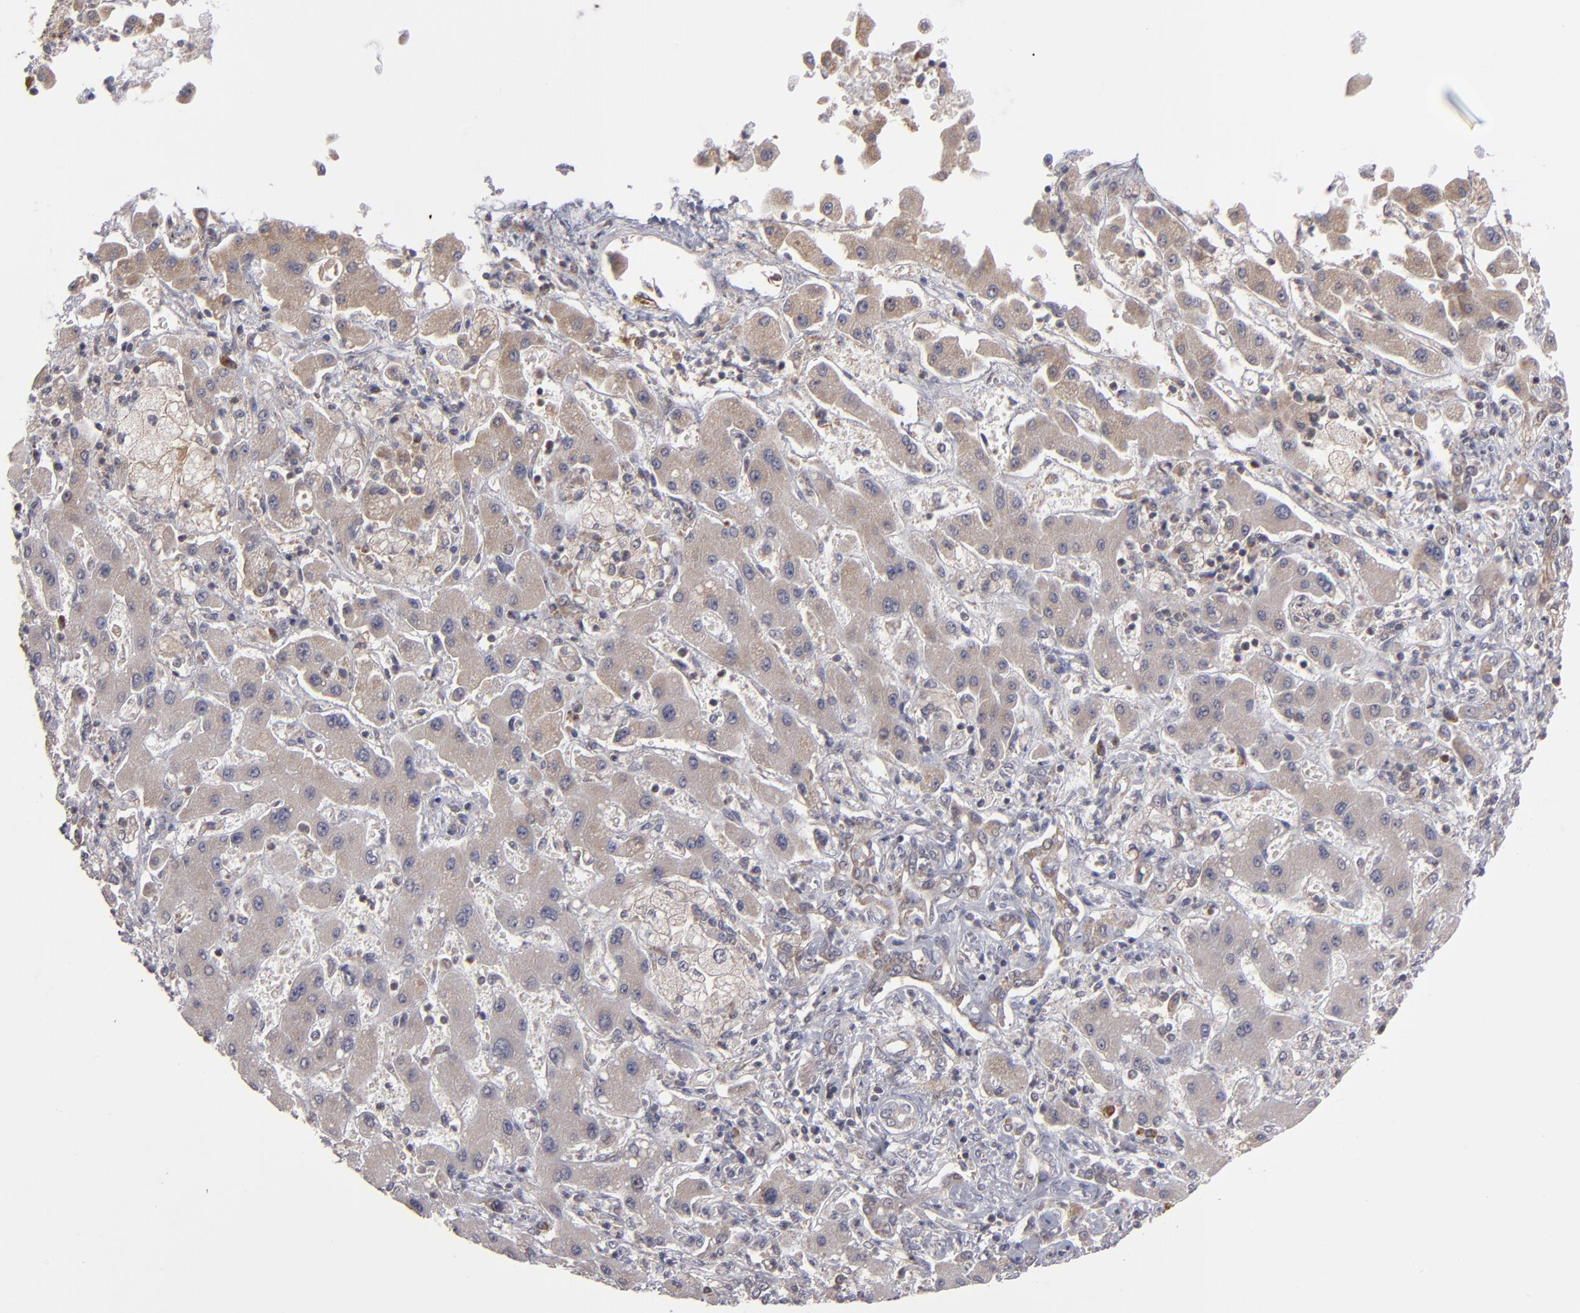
{"staining": {"intensity": "weak", "quantity": "25%-75%", "location": "cytoplasmic/membranous"}, "tissue": "liver cancer", "cell_type": "Tumor cells", "image_type": "cancer", "snomed": [{"axis": "morphology", "description": "Cholangiocarcinoma"}, {"axis": "topography", "description": "Liver"}], "caption": "Tumor cells display weak cytoplasmic/membranous staining in about 25%-75% of cells in cholangiocarcinoma (liver). (Brightfield microscopy of DAB IHC at high magnification).", "gene": "GLCCI1", "patient": {"sex": "male", "age": 50}}